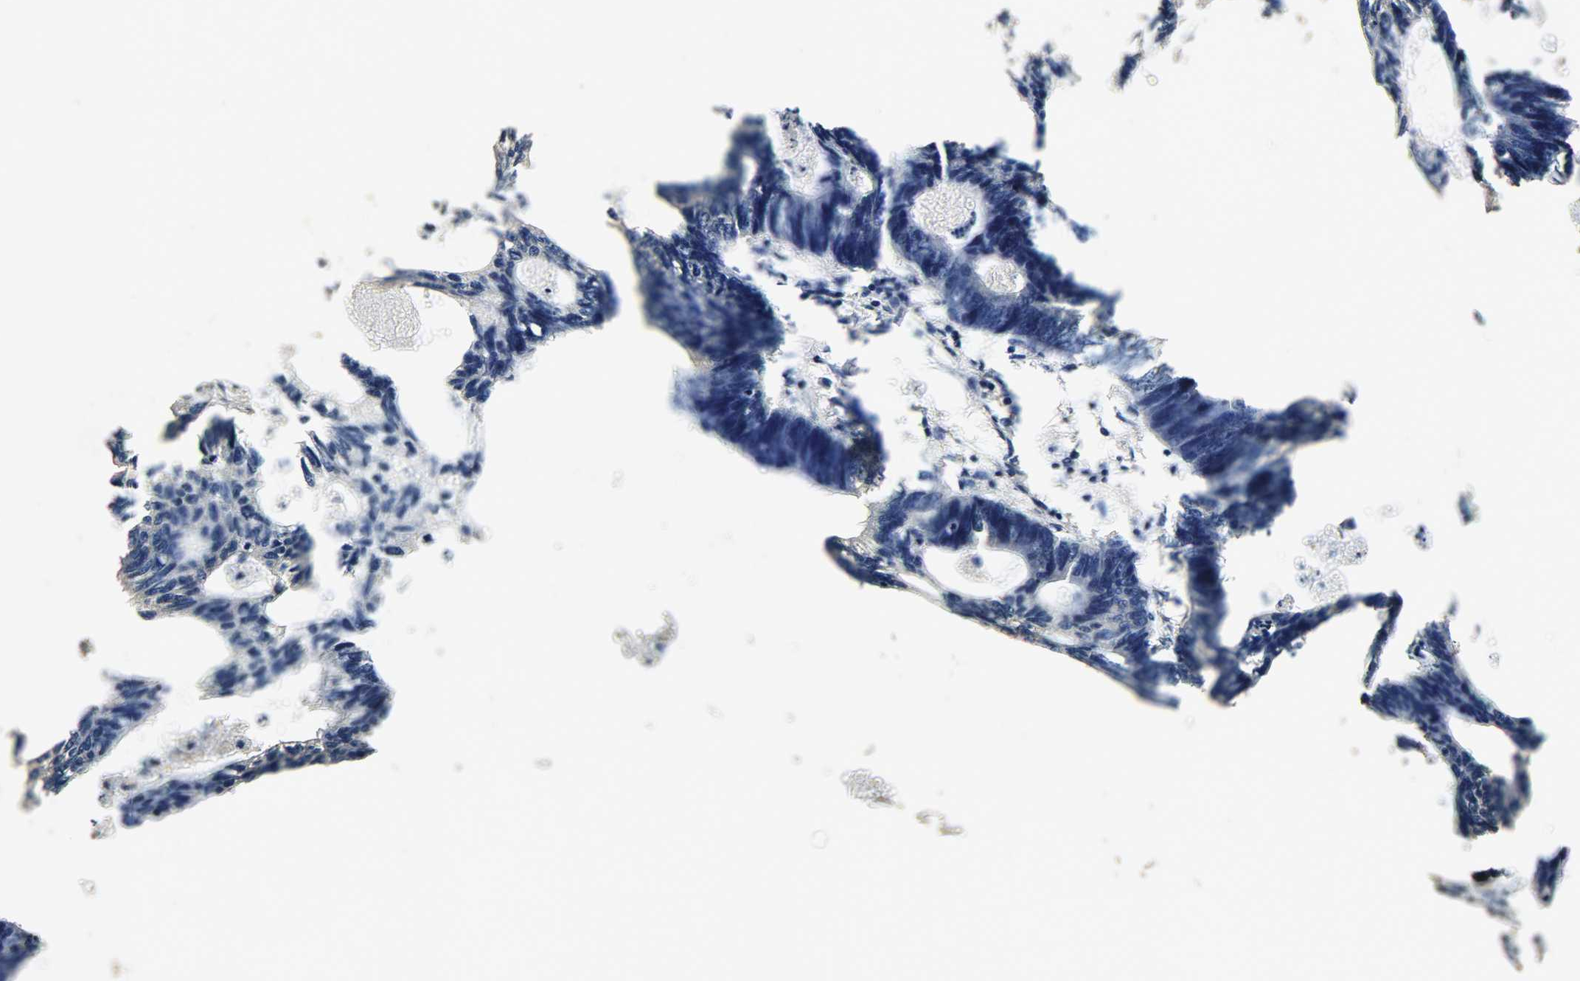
{"staining": {"intensity": "negative", "quantity": "none", "location": "none"}, "tissue": "colorectal cancer", "cell_type": "Tumor cells", "image_type": "cancer", "snomed": [{"axis": "morphology", "description": "Adenocarcinoma, NOS"}, {"axis": "topography", "description": "Colon"}], "caption": "Immunohistochemical staining of colorectal cancer exhibits no significant expression in tumor cells. (DAB immunohistochemistry (IHC) with hematoxylin counter stain).", "gene": "TPM4", "patient": {"sex": "female", "age": 55}}